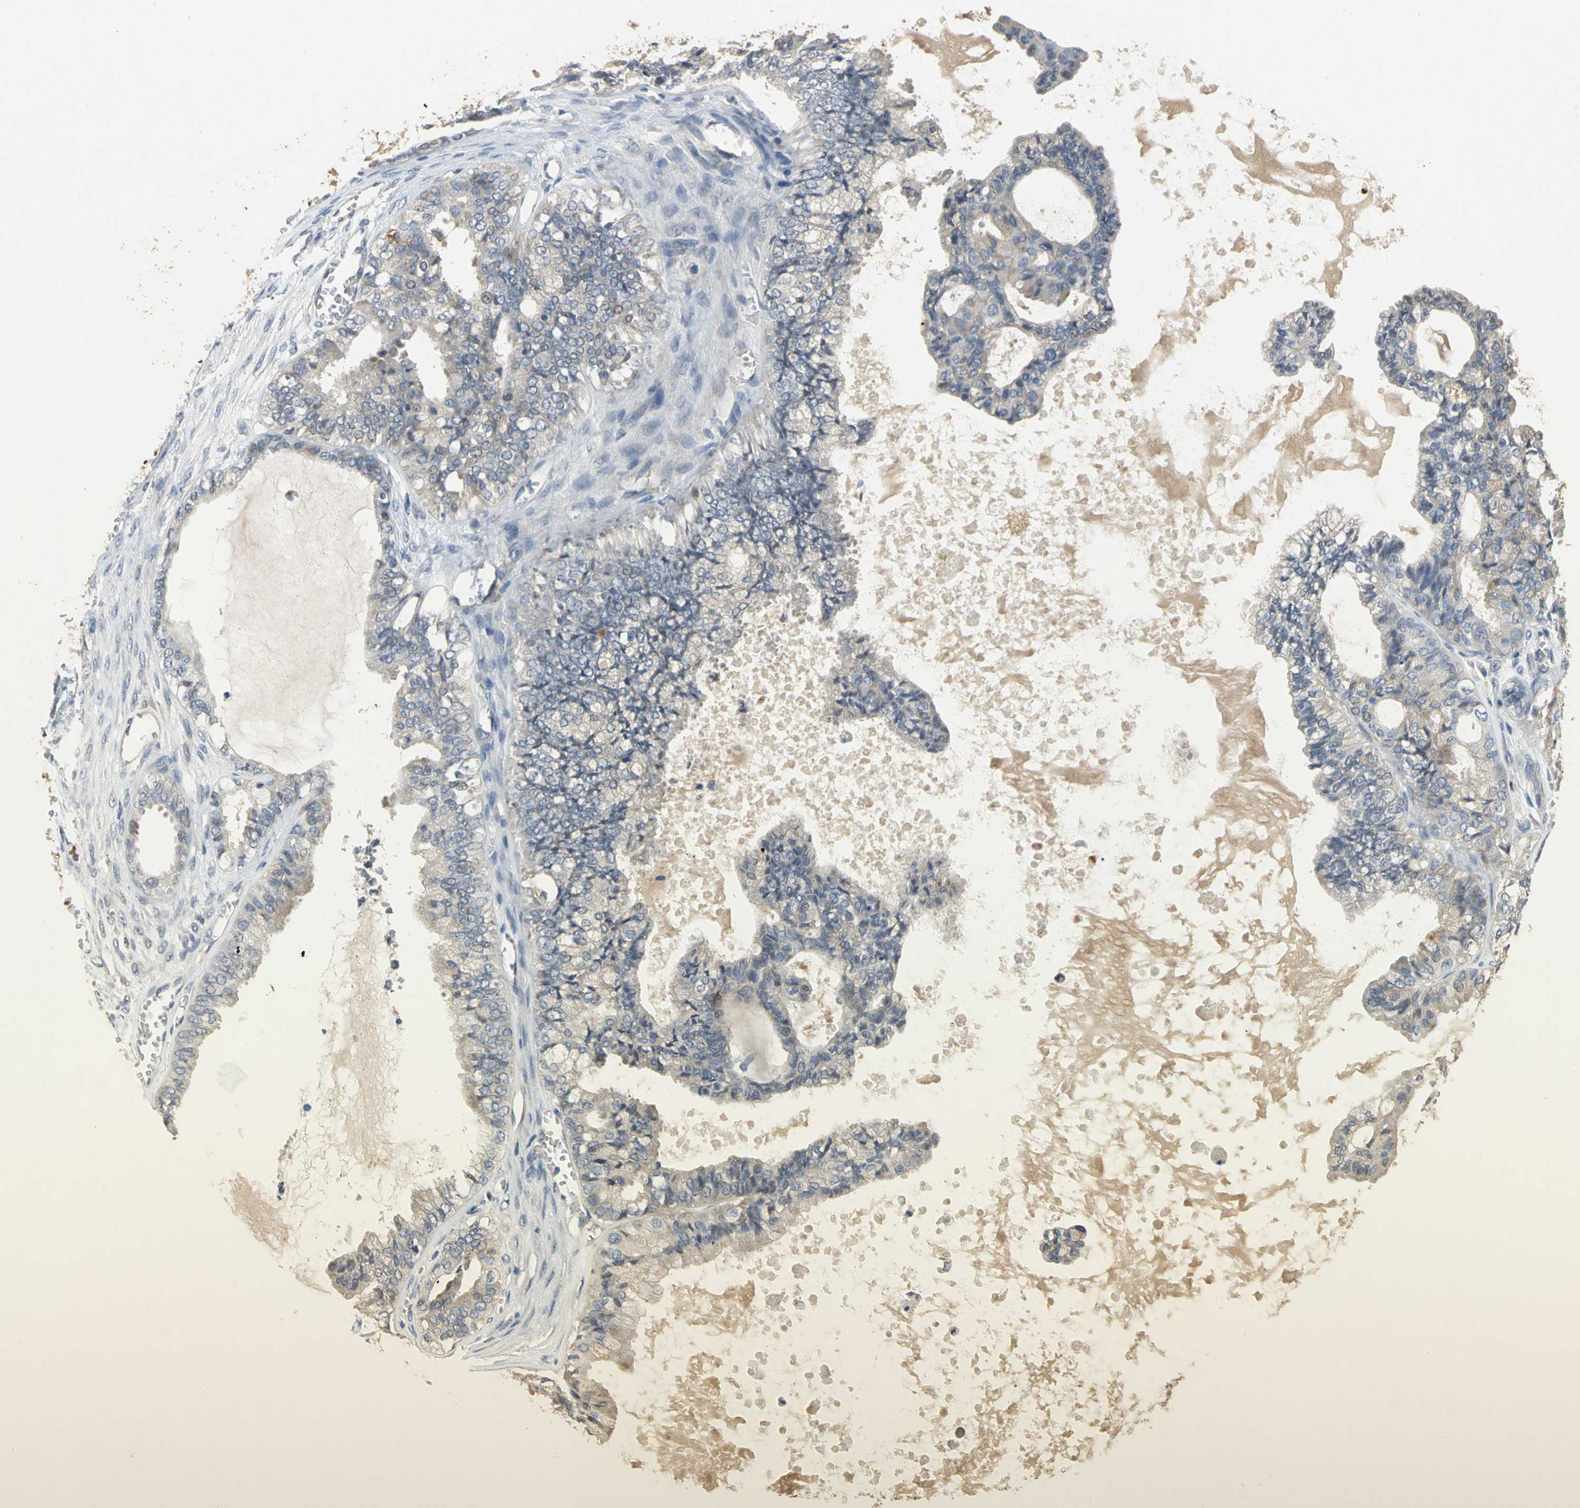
{"staining": {"intensity": "negative", "quantity": "none", "location": "none"}, "tissue": "ovarian cancer", "cell_type": "Tumor cells", "image_type": "cancer", "snomed": [{"axis": "morphology", "description": "Carcinoma, NOS"}, {"axis": "morphology", "description": "Carcinoma, endometroid"}, {"axis": "topography", "description": "Ovary"}], "caption": "The immunohistochemistry histopathology image has no significant positivity in tumor cells of ovarian carcinoma tissue.", "gene": "IL17RB", "patient": {"sex": "female", "age": 50}}